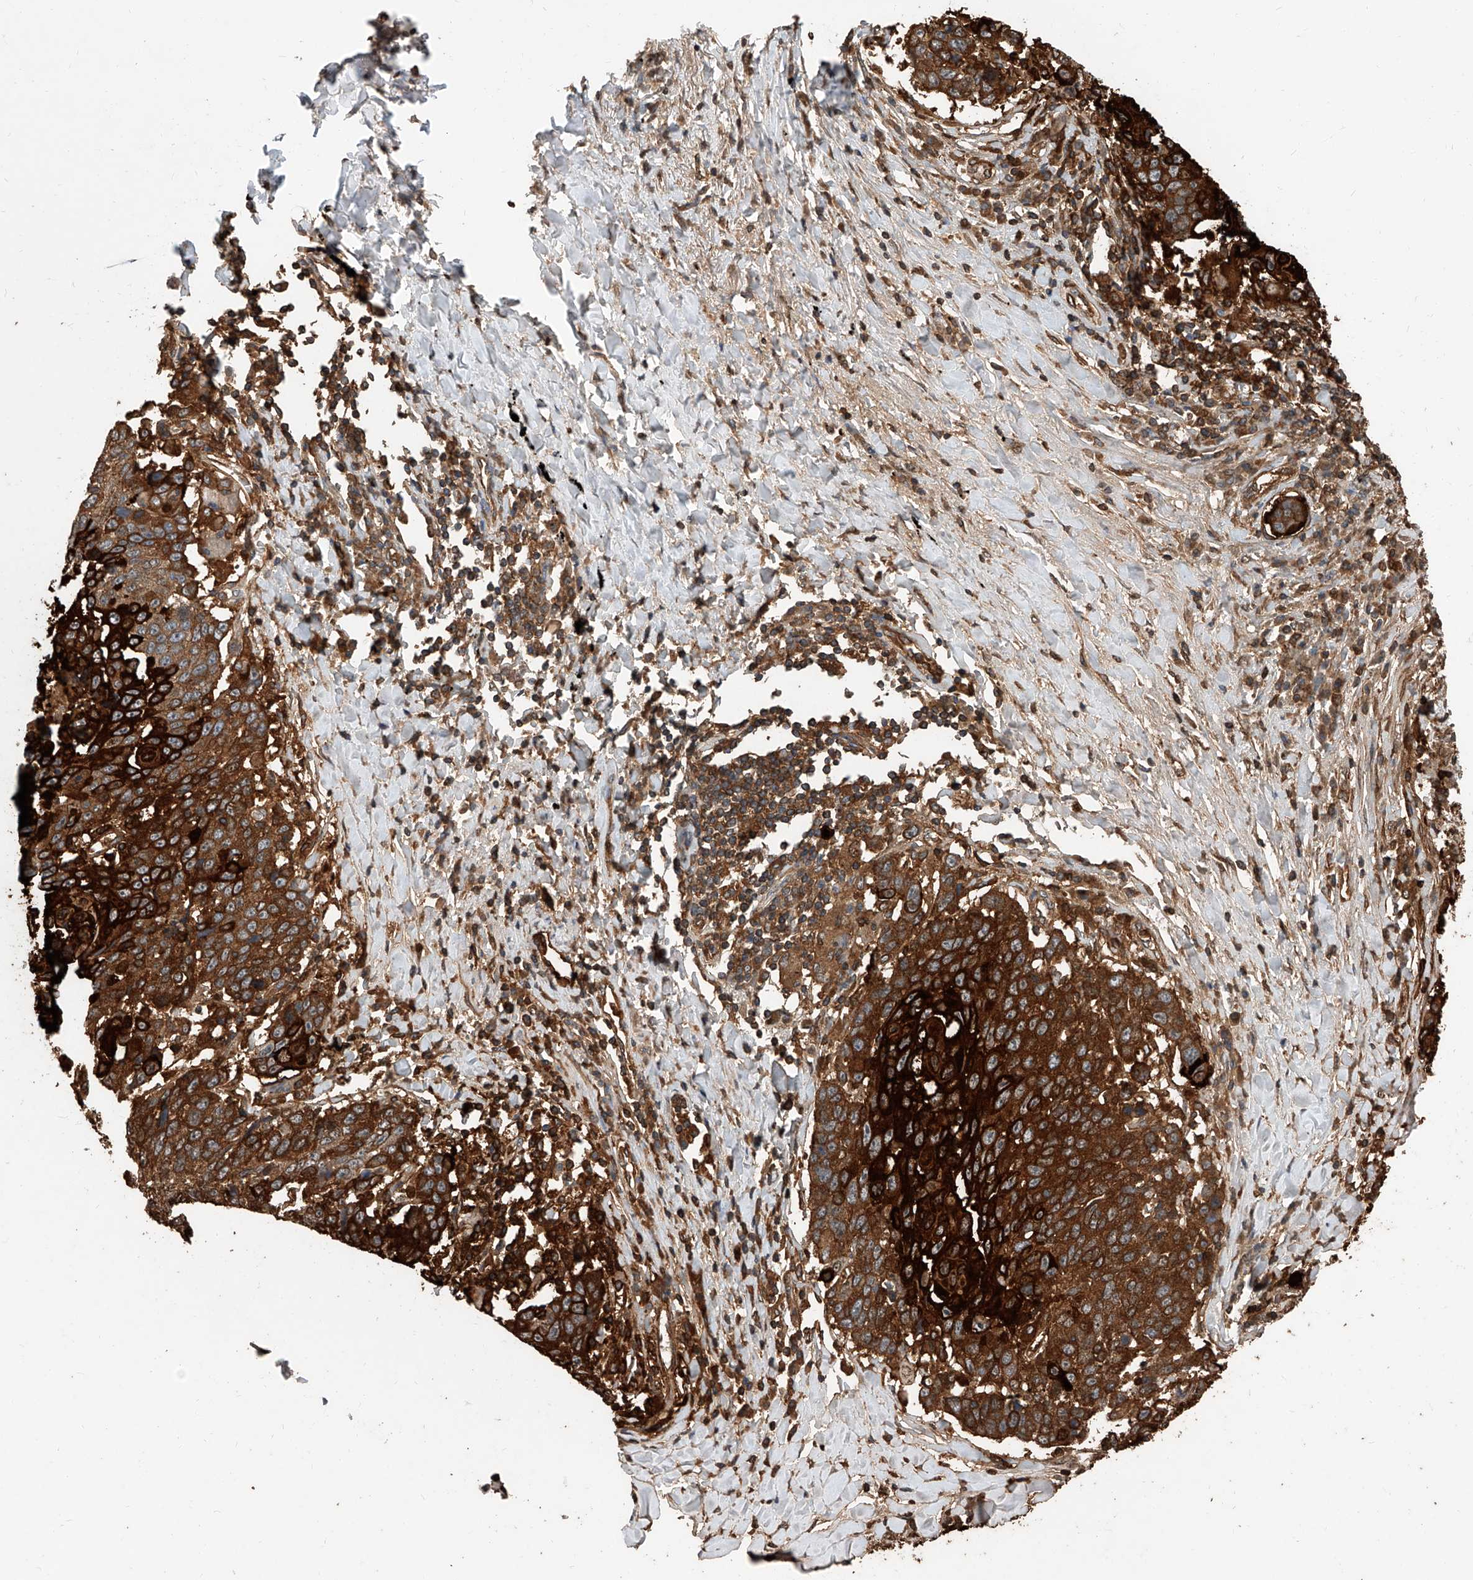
{"staining": {"intensity": "strong", "quantity": ">75%", "location": "cytoplasmic/membranous"}, "tissue": "lung cancer", "cell_type": "Tumor cells", "image_type": "cancer", "snomed": [{"axis": "morphology", "description": "Squamous cell carcinoma, NOS"}, {"axis": "topography", "description": "Lung"}], "caption": "Protein staining shows strong cytoplasmic/membranous staining in approximately >75% of tumor cells in lung cancer (squamous cell carcinoma). (Brightfield microscopy of DAB IHC at high magnification).", "gene": "RP9", "patient": {"sex": "male", "age": 66}}